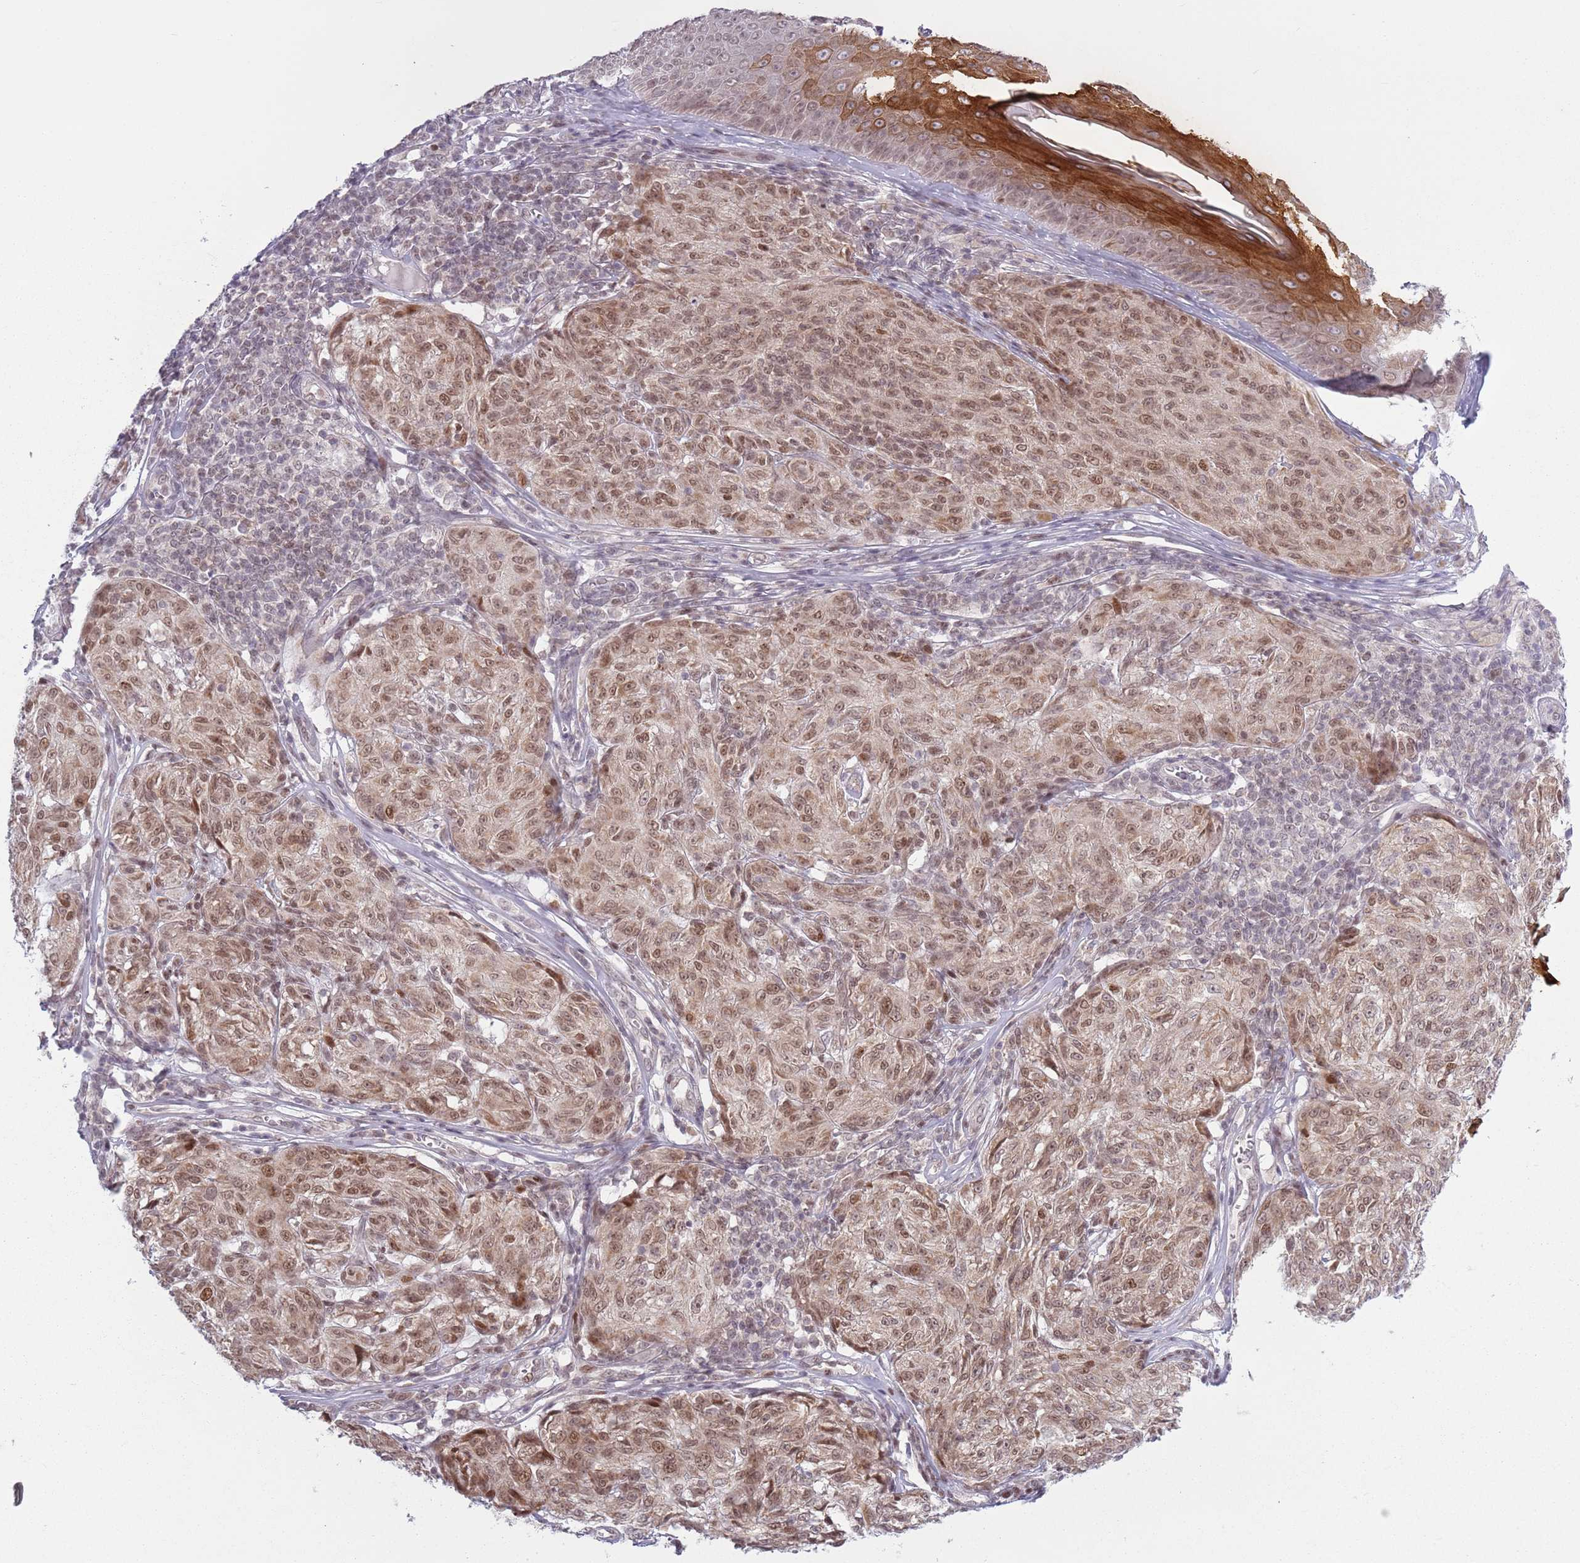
{"staining": {"intensity": "moderate", "quantity": ">75%", "location": "cytoplasmic/membranous,nuclear"}, "tissue": "melanoma", "cell_type": "Tumor cells", "image_type": "cancer", "snomed": [{"axis": "morphology", "description": "Malignant melanoma, NOS"}, {"axis": "topography", "description": "Skin"}], "caption": "Malignant melanoma stained with immunohistochemistry shows moderate cytoplasmic/membranous and nuclear expression in about >75% of tumor cells. (DAB = brown stain, brightfield microscopy at high magnification).", "gene": "MRPL34", "patient": {"sex": "female", "age": 63}}